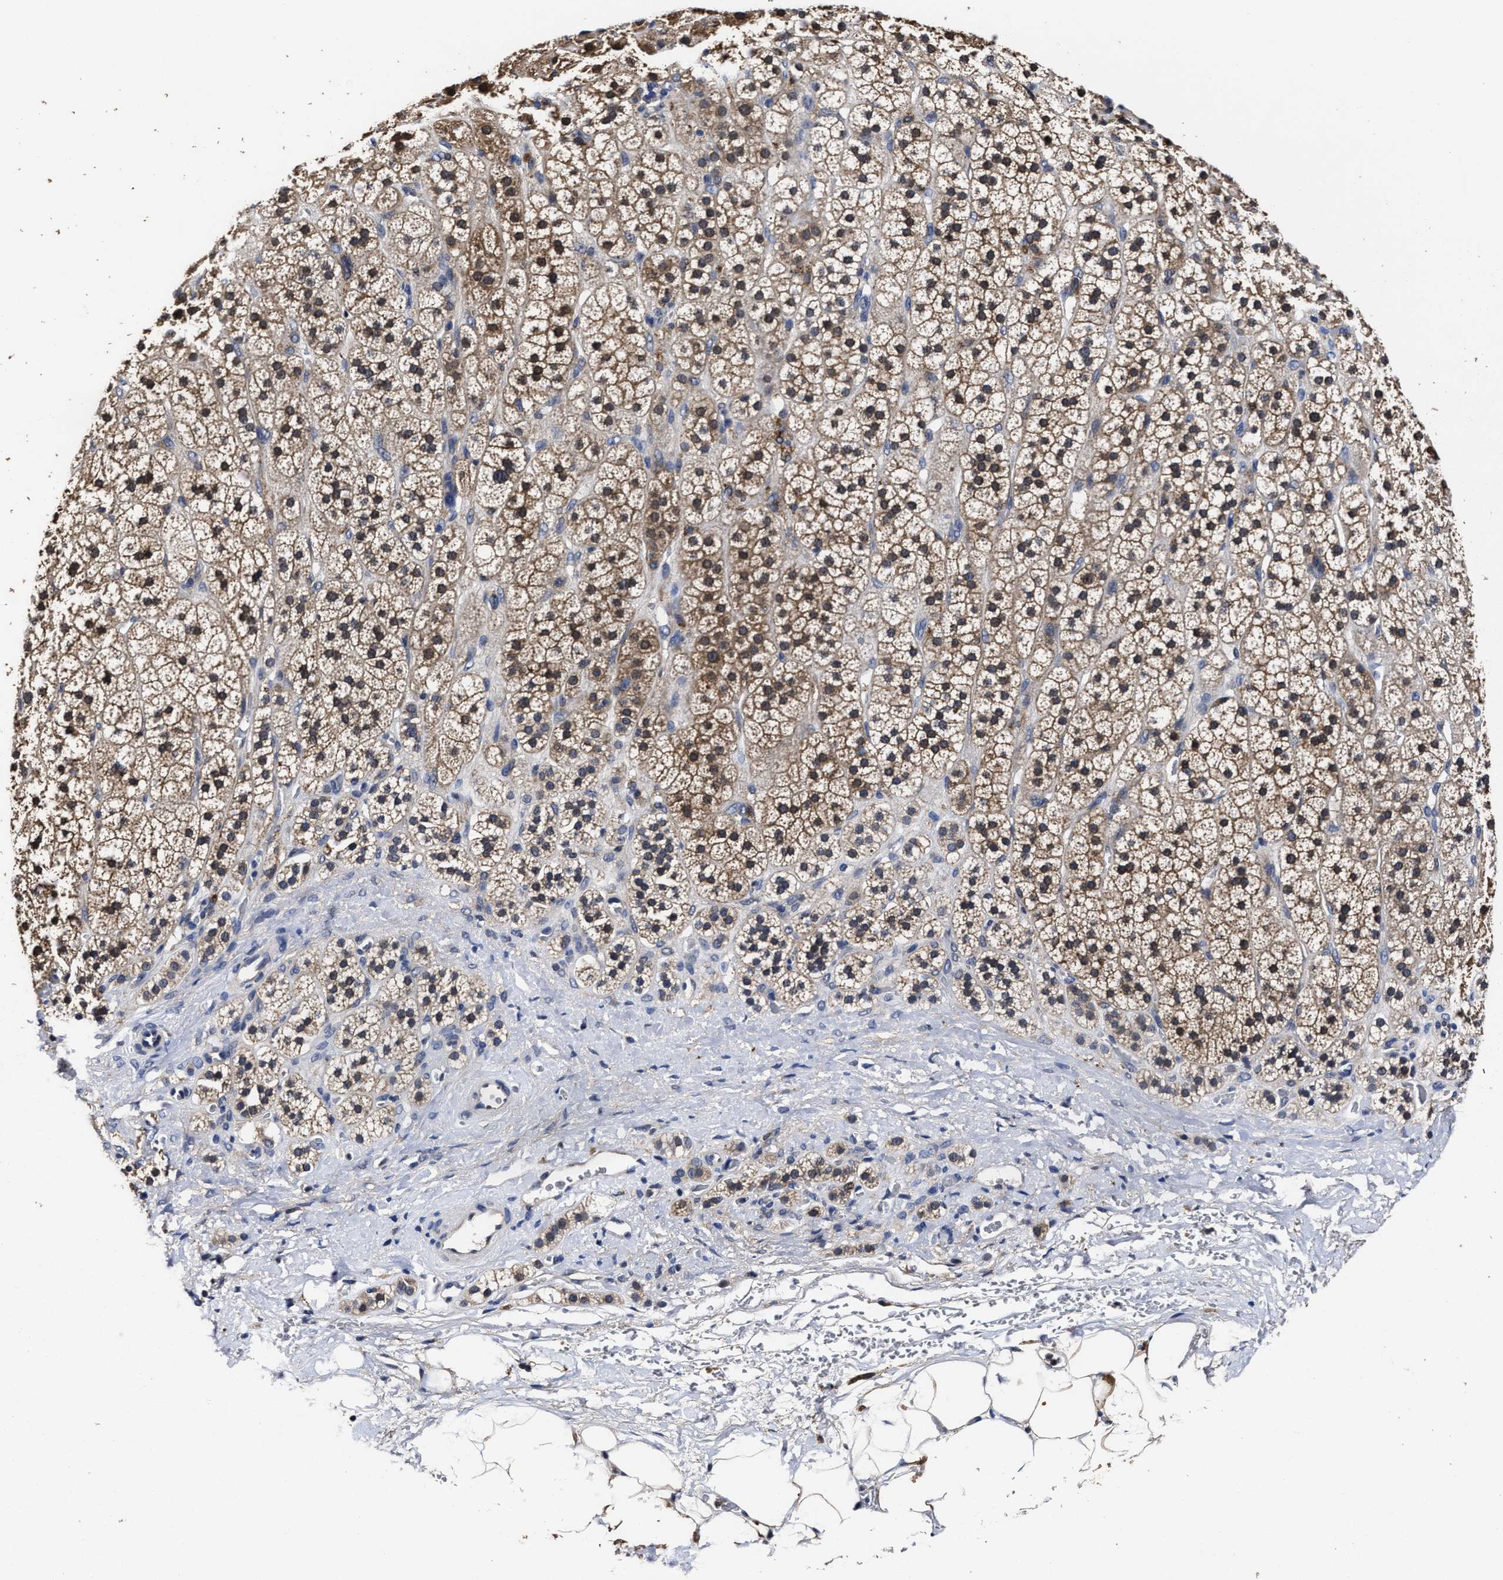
{"staining": {"intensity": "strong", "quantity": ">75%", "location": "cytoplasmic/membranous,nuclear"}, "tissue": "adrenal gland", "cell_type": "Glandular cells", "image_type": "normal", "snomed": [{"axis": "morphology", "description": "Normal tissue, NOS"}, {"axis": "topography", "description": "Adrenal gland"}], "caption": "Immunohistochemical staining of benign adrenal gland reveals strong cytoplasmic/membranous,nuclear protein expression in approximately >75% of glandular cells. (Stains: DAB (3,3'-diaminobenzidine) in brown, nuclei in blue, Microscopy: brightfield microscopy at high magnification).", "gene": "SOCS5", "patient": {"sex": "male", "age": 56}}